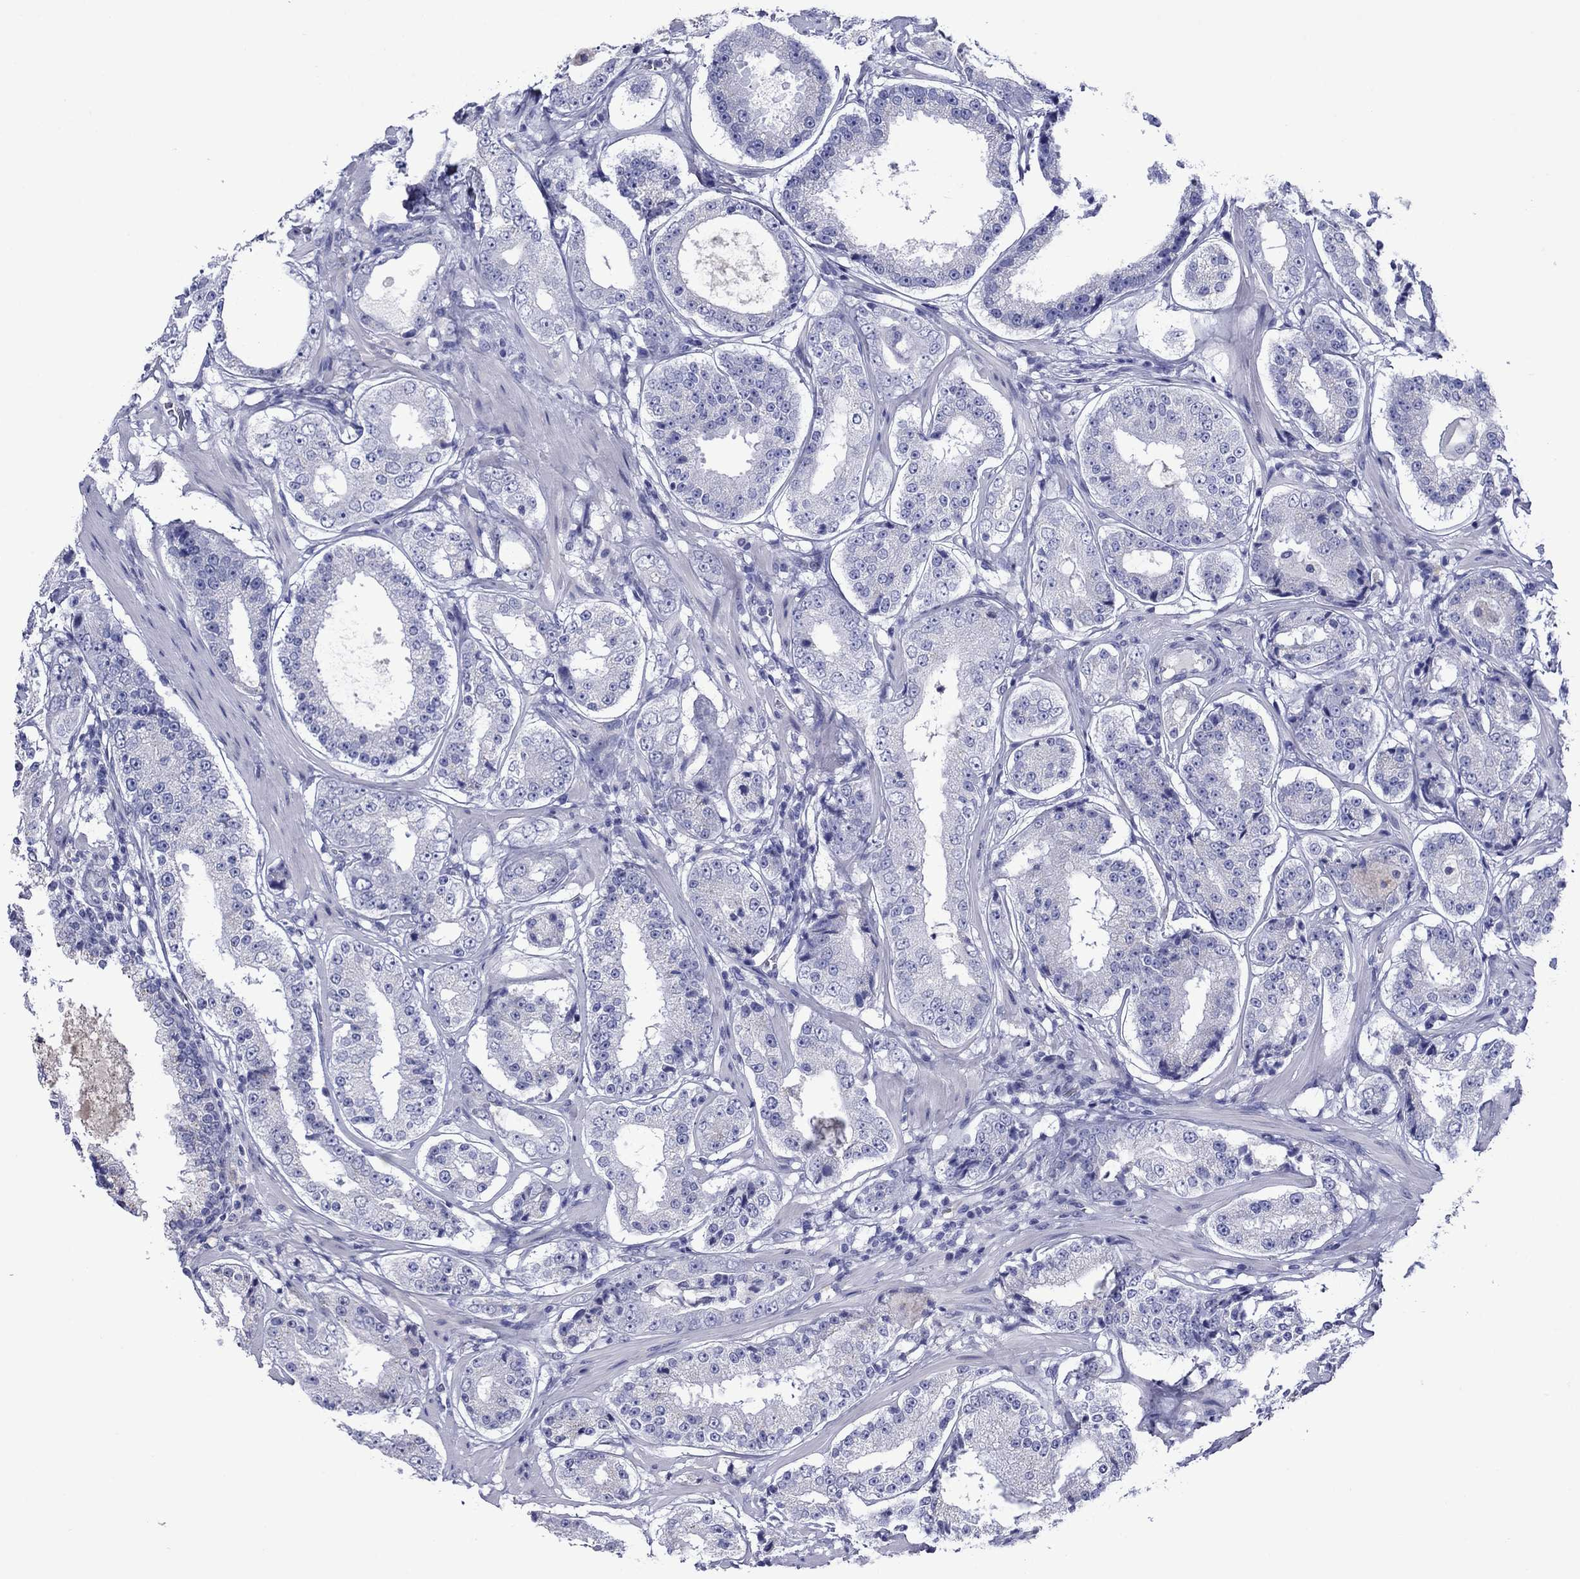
{"staining": {"intensity": "negative", "quantity": "none", "location": "none"}, "tissue": "prostate cancer", "cell_type": "Tumor cells", "image_type": "cancer", "snomed": [{"axis": "morphology", "description": "Adenocarcinoma, Low grade"}, {"axis": "topography", "description": "Prostate"}], "caption": "This is an IHC histopathology image of prostate cancer (adenocarcinoma (low-grade)). There is no staining in tumor cells.", "gene": "PIWIL1", "patient": {"sex": "male", "age": 60}}